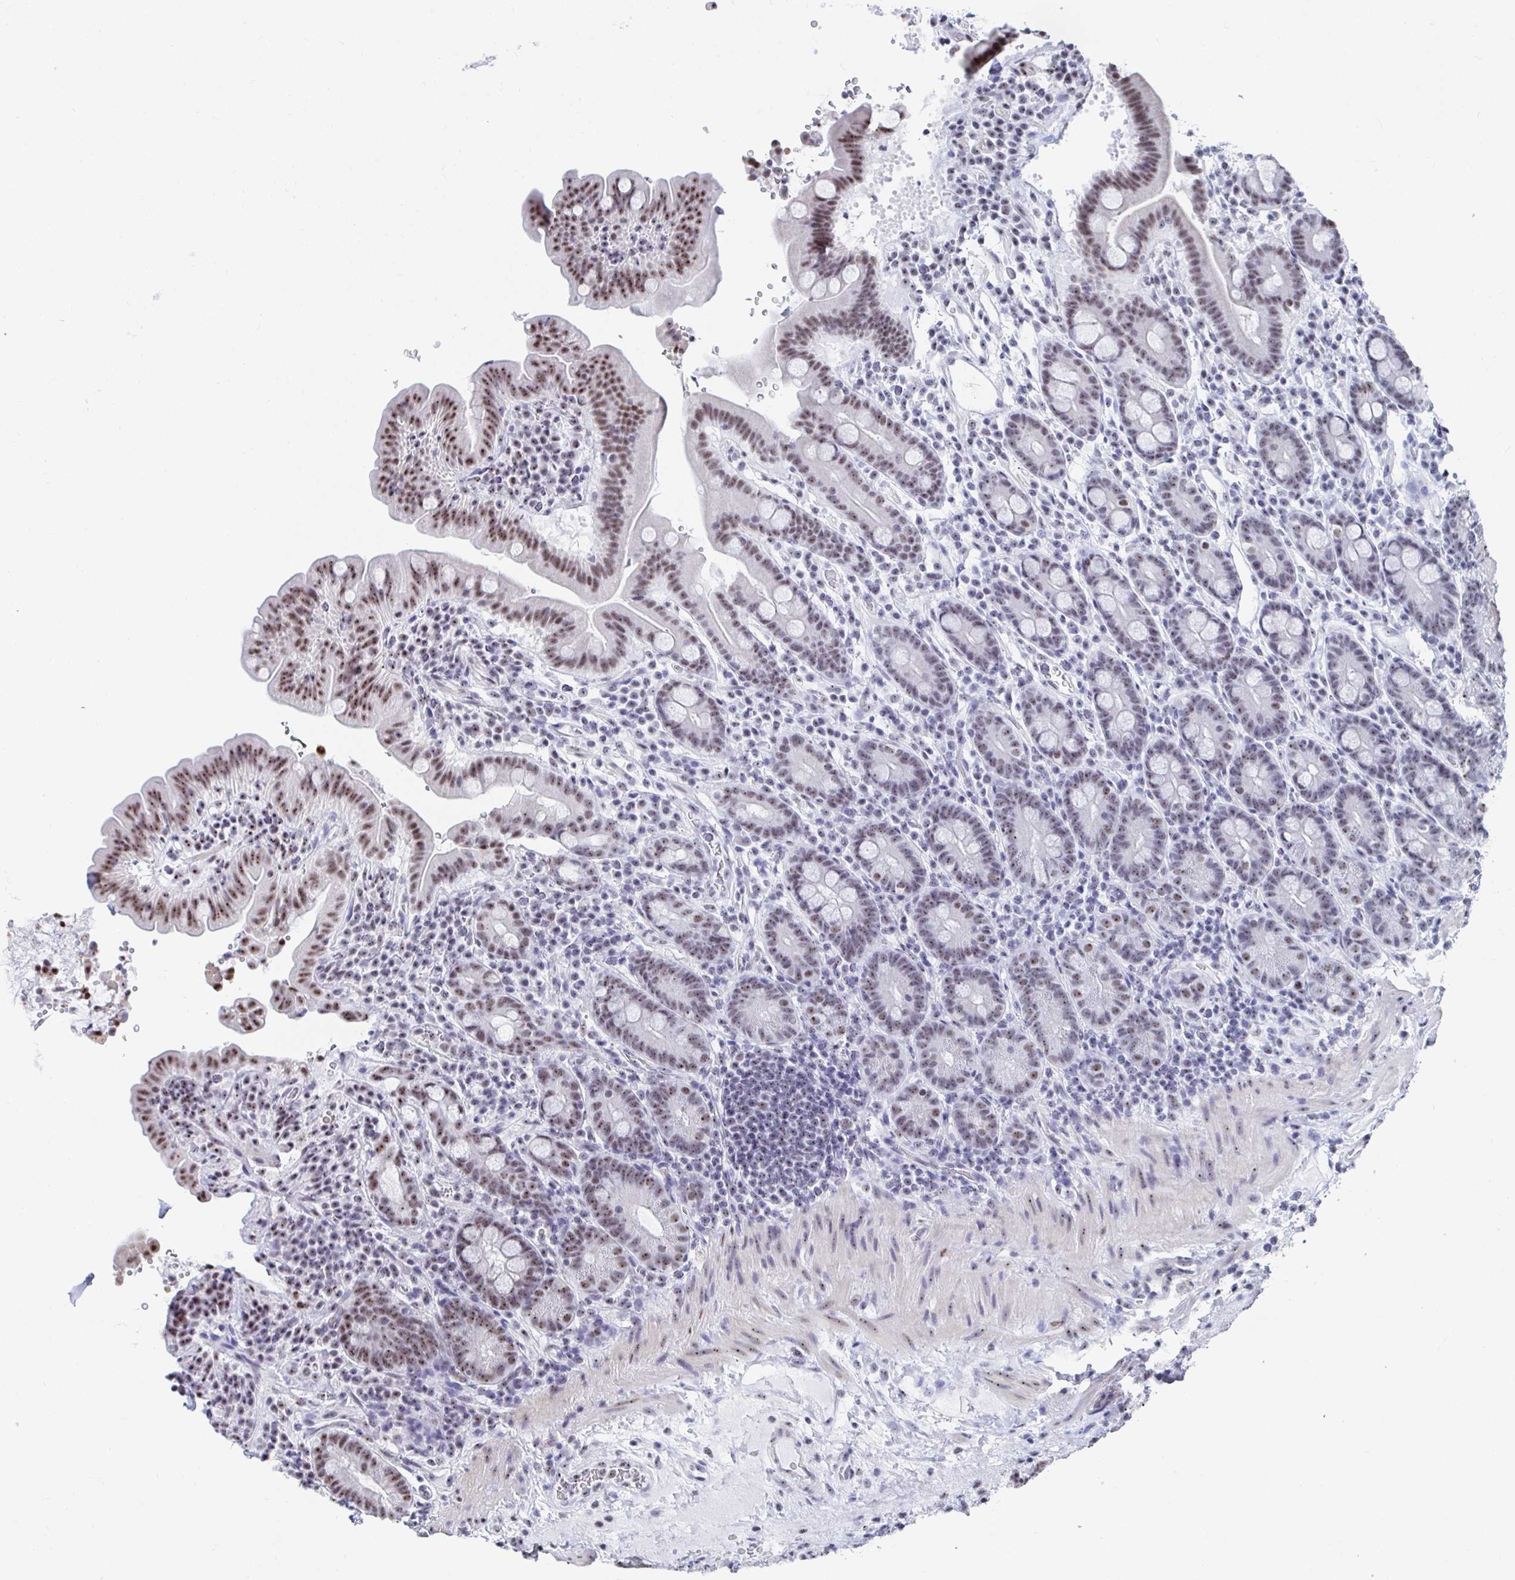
{"staining": {"intensity": "moderate", "quantity": "25%-75%", "location": "nuclear"}, "tissue": "small intestine", "cell_type": "Glandular cells", "image_type": "normal", "snomed": [{"axis": "morphology", "description": "Normal tissue, NOS"}, {"axis": "topography", "description": "Small intestine"}], "caption": "Immunohistochemistry (IHC) micrograph of benign human small intestine stained for a protein (brown), which reveals medium levels of moderate nuclear positivity in about 25%-75% of glandular cells.", "gene": "SIRT7", "patient": {"sex": "male", "age": 26}}